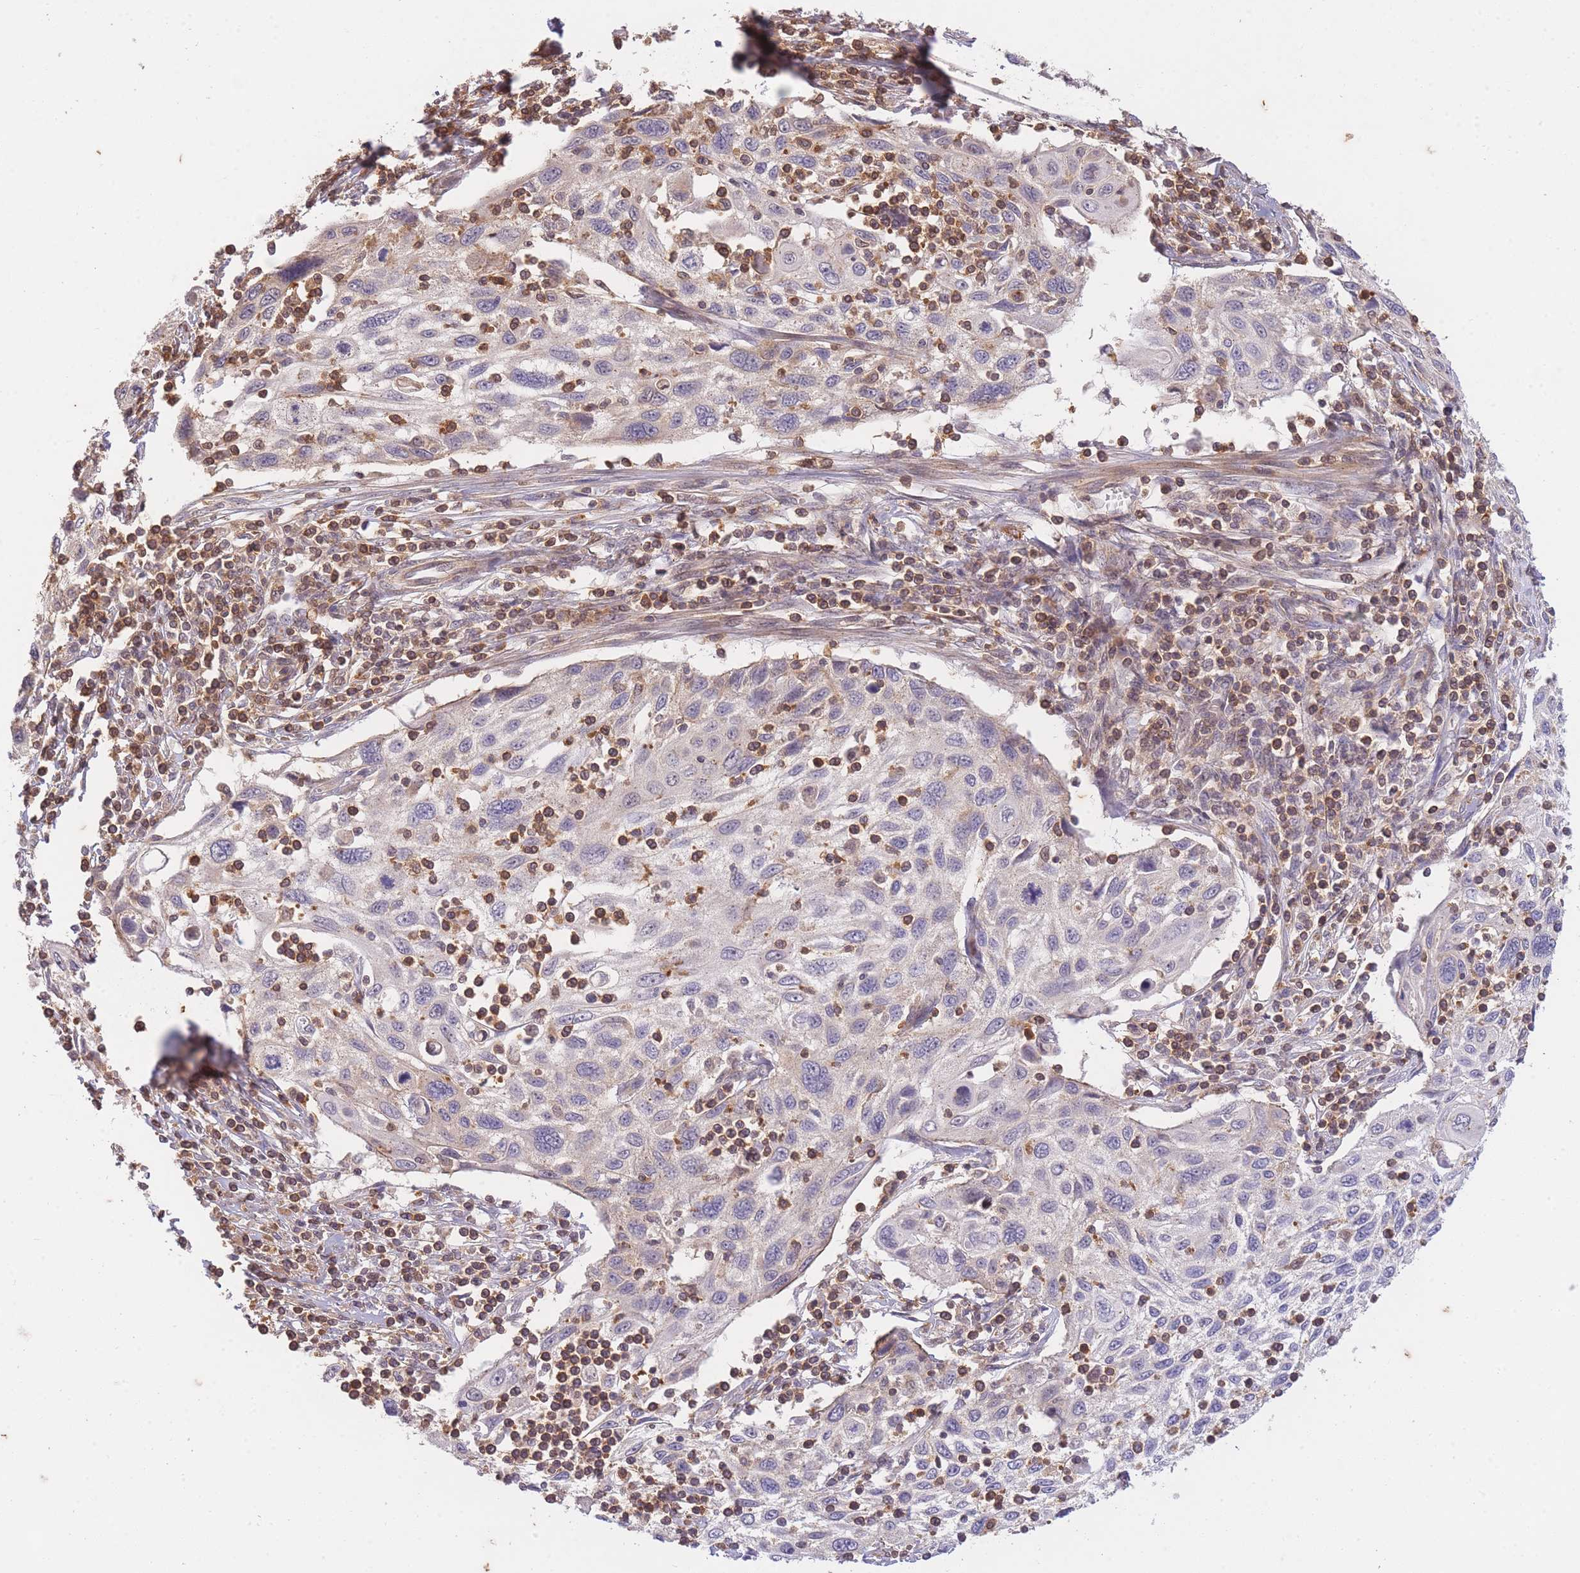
{"staining": {"intensity": "negative", "quantity": "none", "location": "none"}, "tissue": "cervical cancer", "cell_type": "Tumor cells", "image_type": "cancer", "snomed": [{"axis": "morphology", "description": "Squamous cell carcinoma, NOS"}, {"axis": "topography", "description": "Cervix"}], "caption": "IHC histopathology image of neoplastic tissue: human cervical cancer (squamous cell carcinoma) stained with DAB (3,3'-diaminobenzidine) demonstrates no significant protein expression in tumor cells.", "gene": "ST8SIA4", "patient": {"sex": "female", "age": 70}}